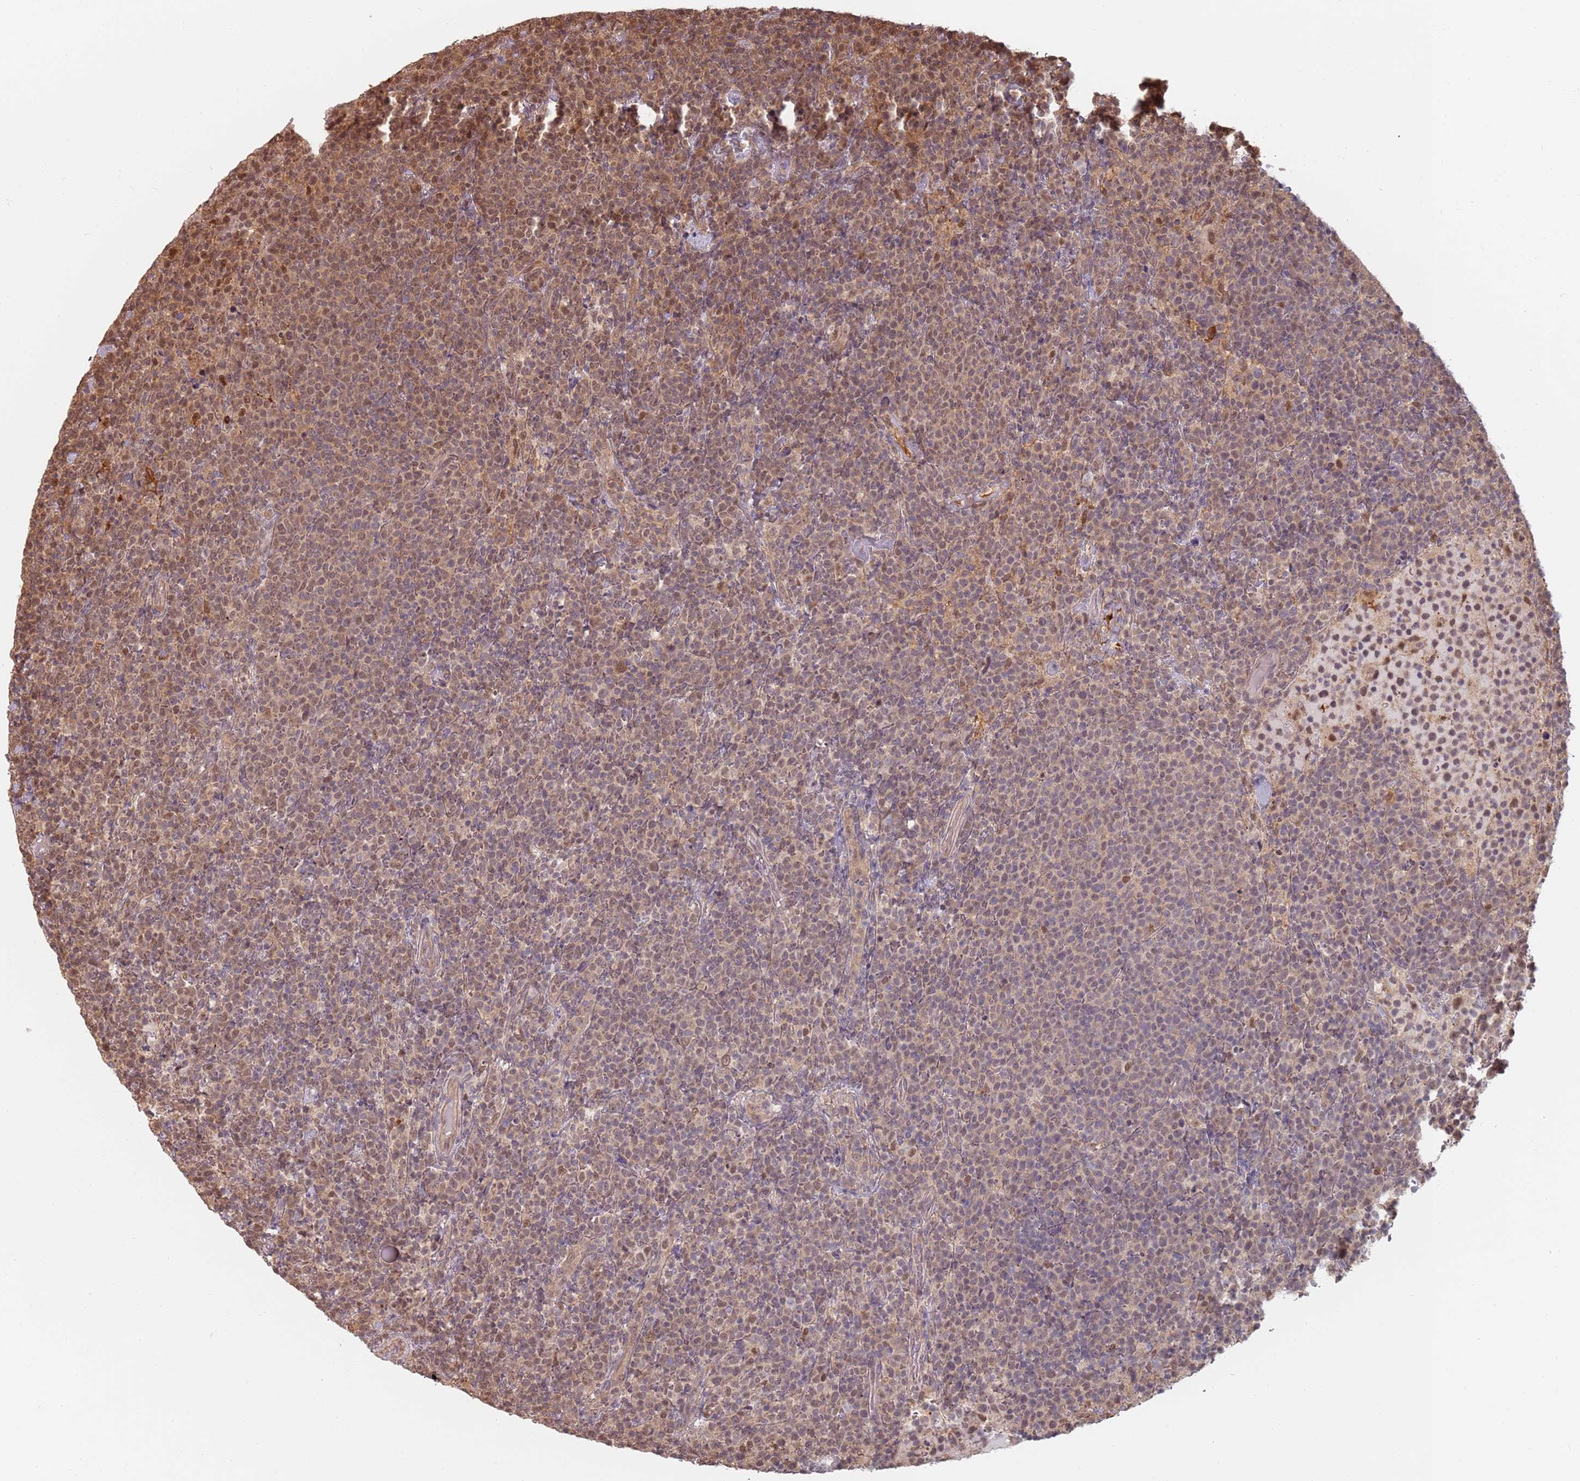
{"staining": {"intensity": "weak", "quantity": "25%-75%", "location": "cytoplasmic/membranous,nuclear"}, "tissue": "lymphoma", "cell_type": "Tumor cells", "image_type": "cancer", "snomed": [{"axis": "morphology", "description": "Malignant lymphoma, non-Hodgkin's type, High grade"}, {"axis": "topography", "description": "Lymph node"}], "caption": "IHC staining of lymphoma, which exhibits low levels of weak cytoplasmic/membranous and nuclear positivity in about 25%-75% of tumor cells indicating weak cytoplasmic/membranous and nuclear protein expression. The staining was performed using DAB (brown) for protein detection and nuclei were counterstained in hematoxylin (blue).", "gene": "PLSCR5", "patient": {"sex": "male", "age": 61}}